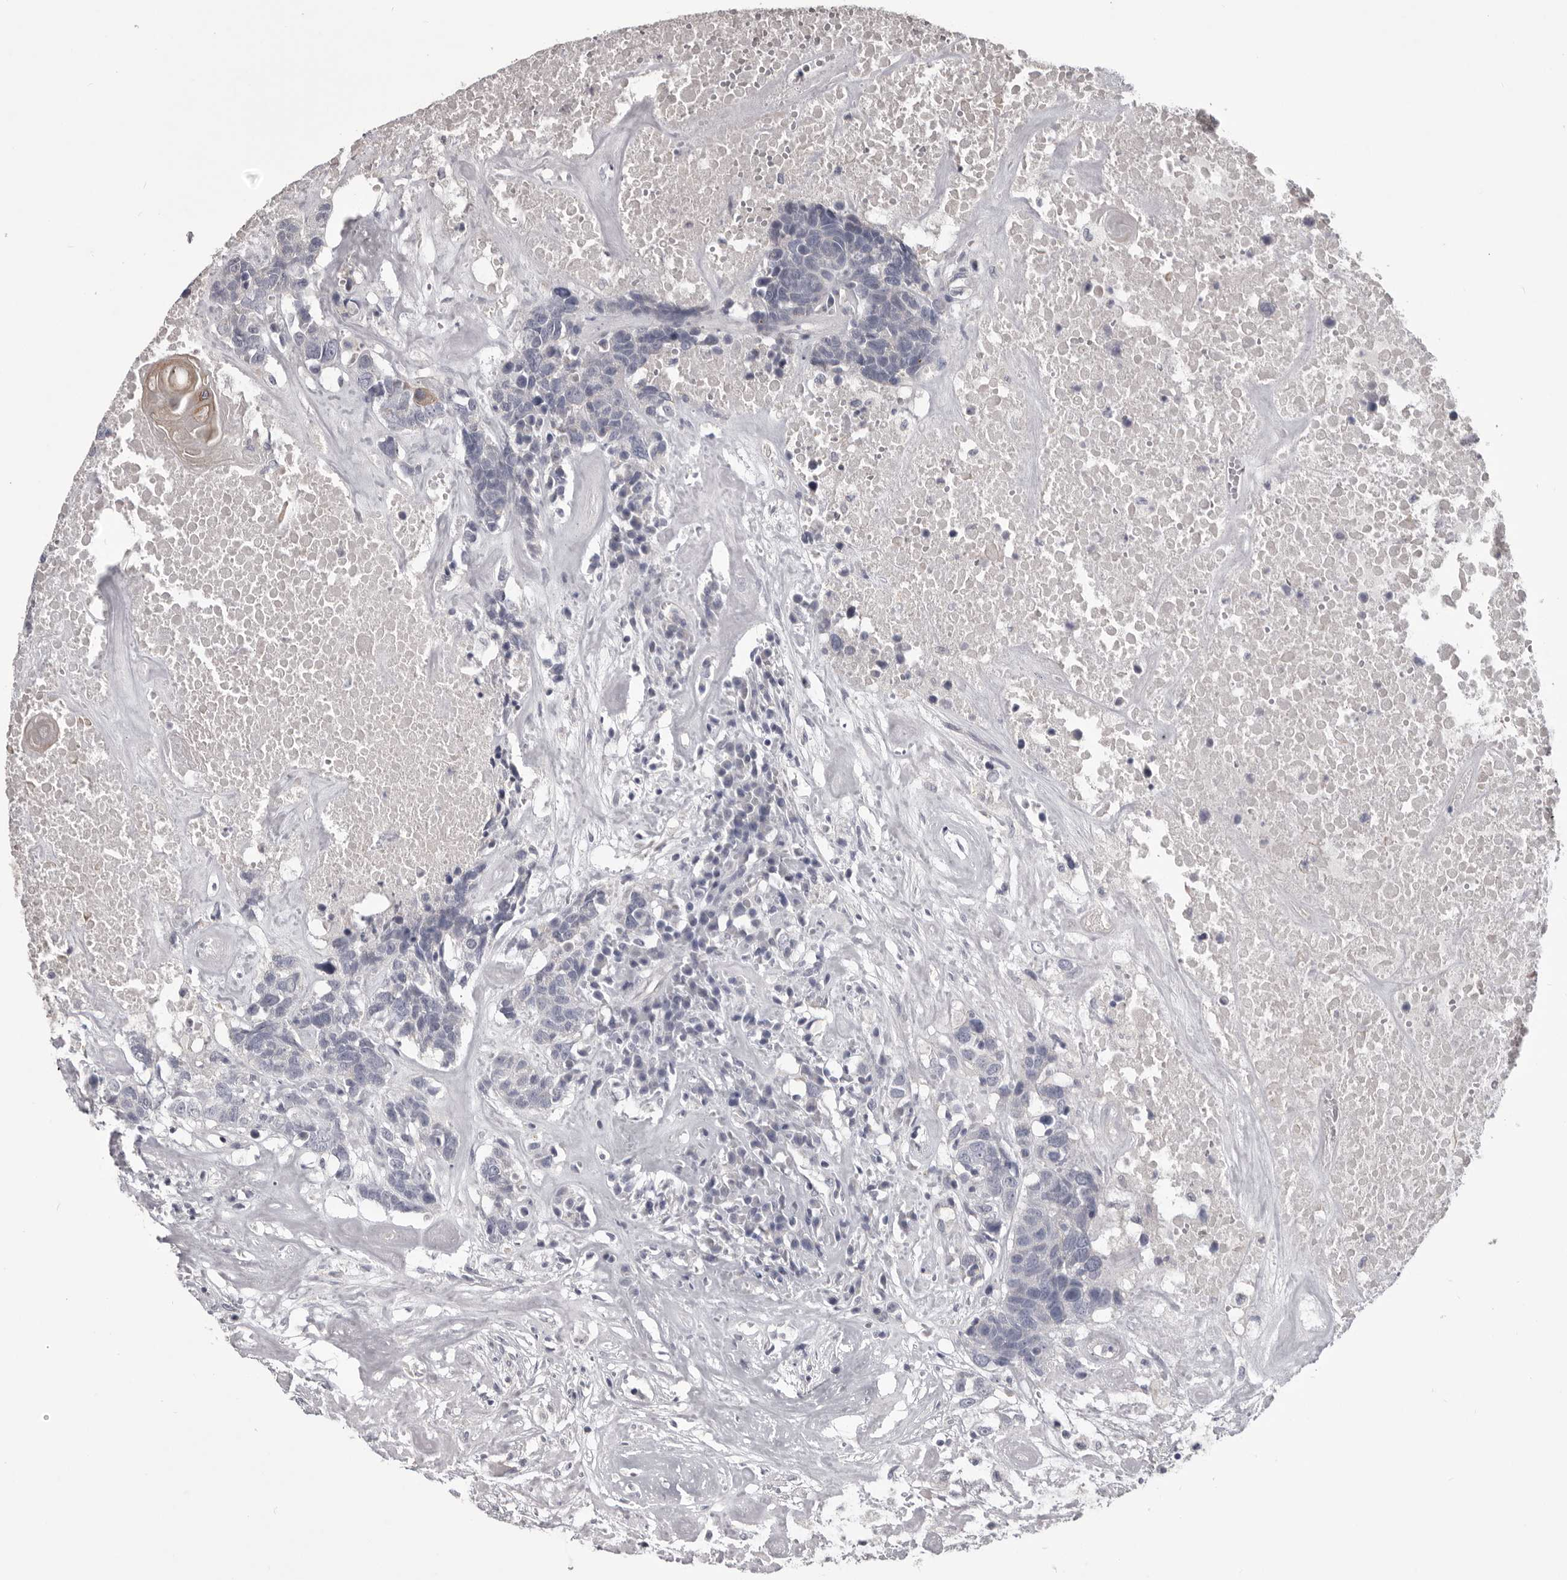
{"staining": {"intensity": "negative", "quantity": "none", "location": "none"}, "tissue": "head and neck cancer", "cell_type": "Tumor cells", "image_type": "cancer", "snomed": [{"axis": "morphology", "description": "Squamous cell carcinoma, NOS"}, {"axis": "topography", "description": "Head-Neck"}], "caption": "An image of head and neck squamous cell carcinoma stained for a protein shows no brown staining in tumor cells.", "gene": "LPAR6", "patient": {"sex": "male", "age": 66}}